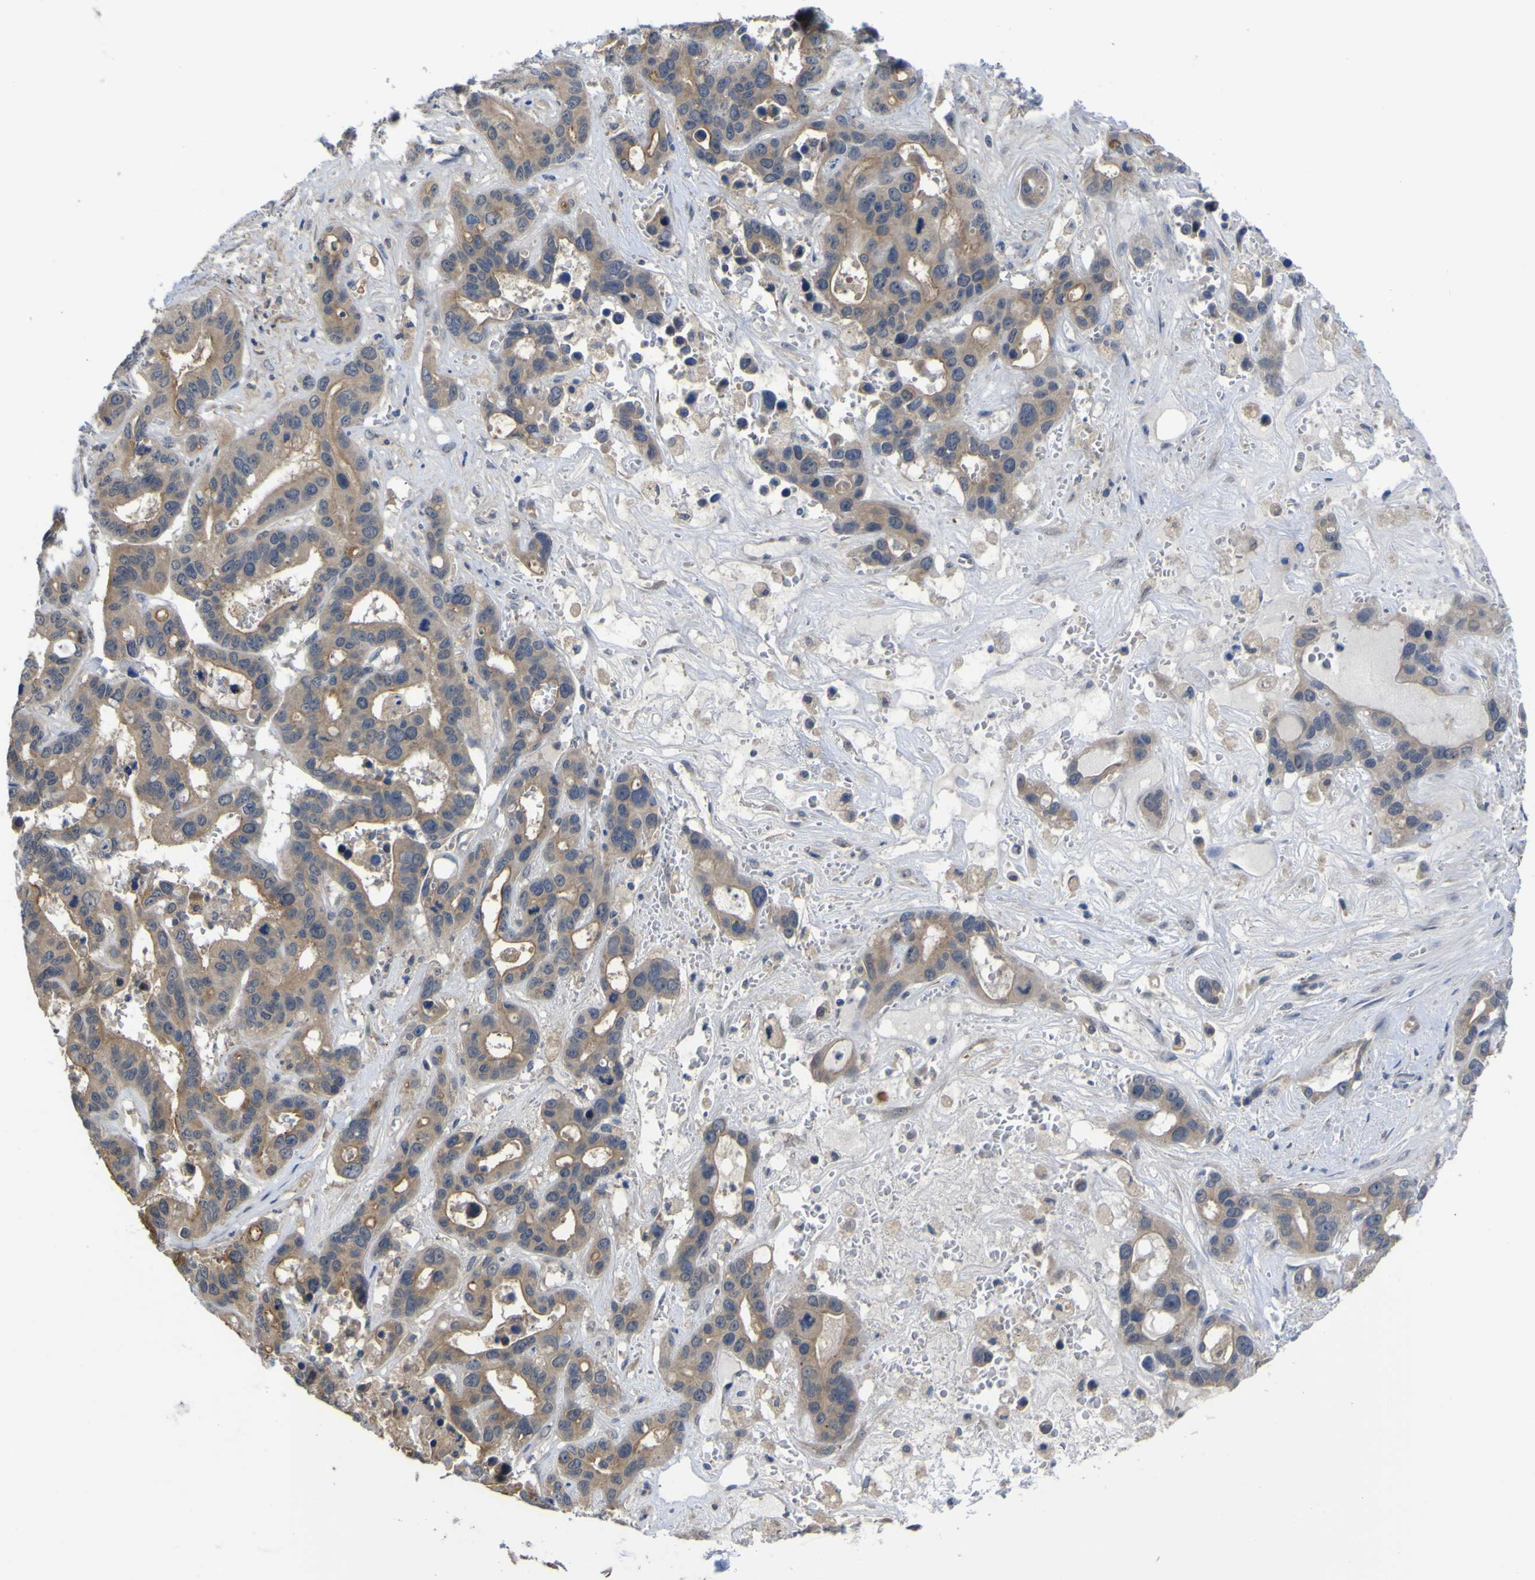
{"staining": {"intensity": "moderate", "quantity": "25%-75%", "location": "cytoplasmic/membranous"}, "tissue": "liver cancer", "cell_type": "Tumor cells", "image_type": "cancer", "snomed": [{"axis": "morphology", "description": "Cholangiocarcinoma"}, {"axis": "topography", "description": "Liver"}], "caption": "Moderate cytoplasmic/membranous positivity for a protein is appreciated in approximately 25%-75% of tumor cells of liver cancer (cholangiocarcinoma) using IHC.", "gene": "TNFRSF11A", "patient": {"sex": "female", "age": 65}}